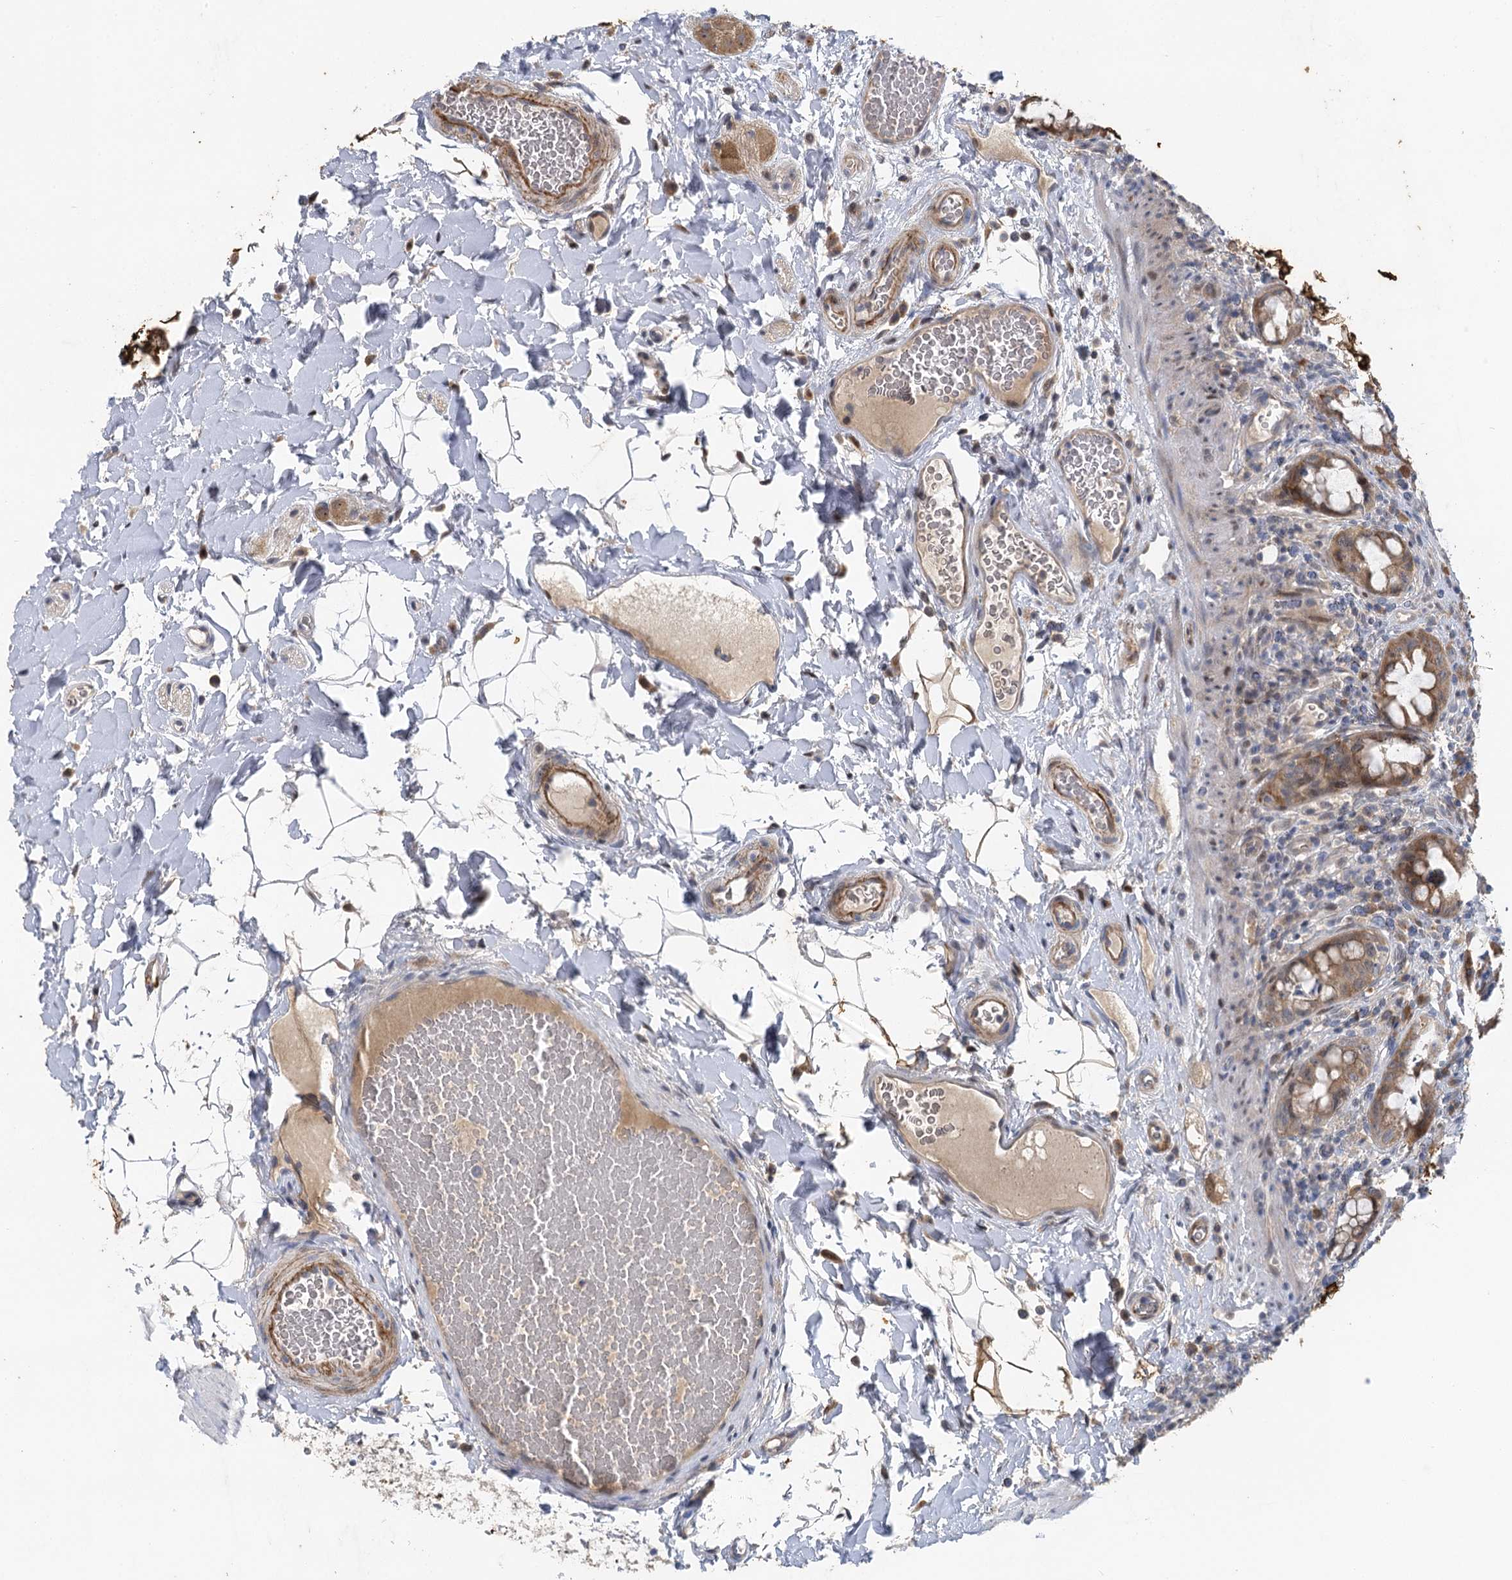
{"staining": {"intensity": "moderate", "quantity": ">75%", "location": "cytoplasmic/membranous"}, "tissue": "rectum", "cell_type": "Glandular cells", "image_type": "normal", "snomed": [{"axis": "morphology", "description": "Normal tissue, NOS"}, {"axis": "topography", "description": "Rectum"}], "caption": "Protein expression analysis of benign human rectum reveals moderate cytoplasmic/membranous staining in approximately >75% of glandular cells.", "gene": "IL11RA", "patient": {"sex": "female", "age": 57}}